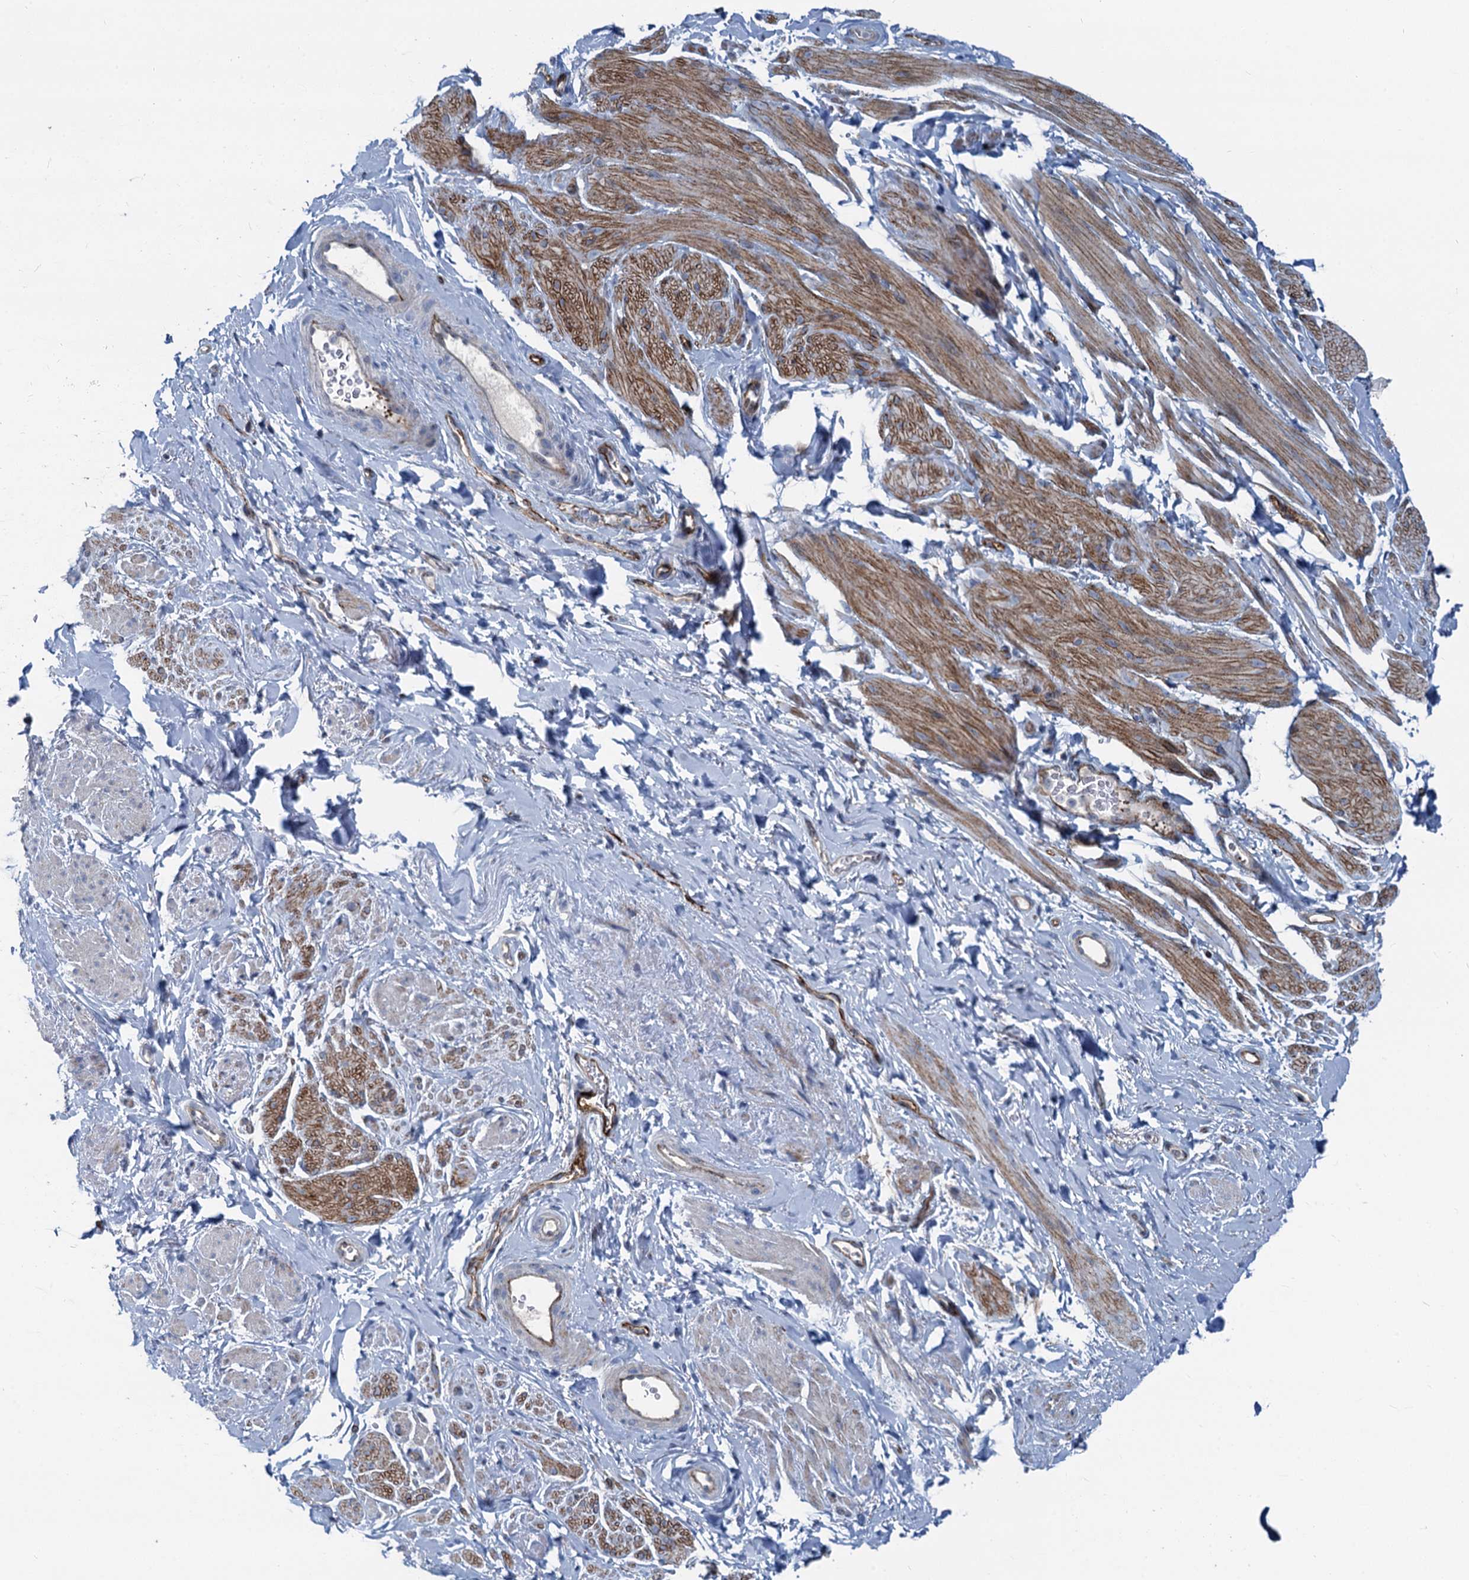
{"staining": {"intensity": "moderate", "quantity": "<25%", "location": "cytoplasmic/membranous"}, "tissue": "smooth muscle", "cell_type": "Smooth muscle cells", "image_type": "normal", "snomed": [{"axis": "morphology", "description": "Normal tissue, NOS"}, {"axis": "topography", "description": "Smooth muscle"}, {"axis": "topography", "description": "Peripheral nerve tissue"}], "caption": "A brown stain highlights moderate cytoplasmic/membranous positivity of a protein in smooth muscle cells of benign smooth muscle. (brown staining indicates protein expression, while blue staining denotes nuclei).", "gene": "ASXL3", "patient": {"sex": "male", "age": 69}}